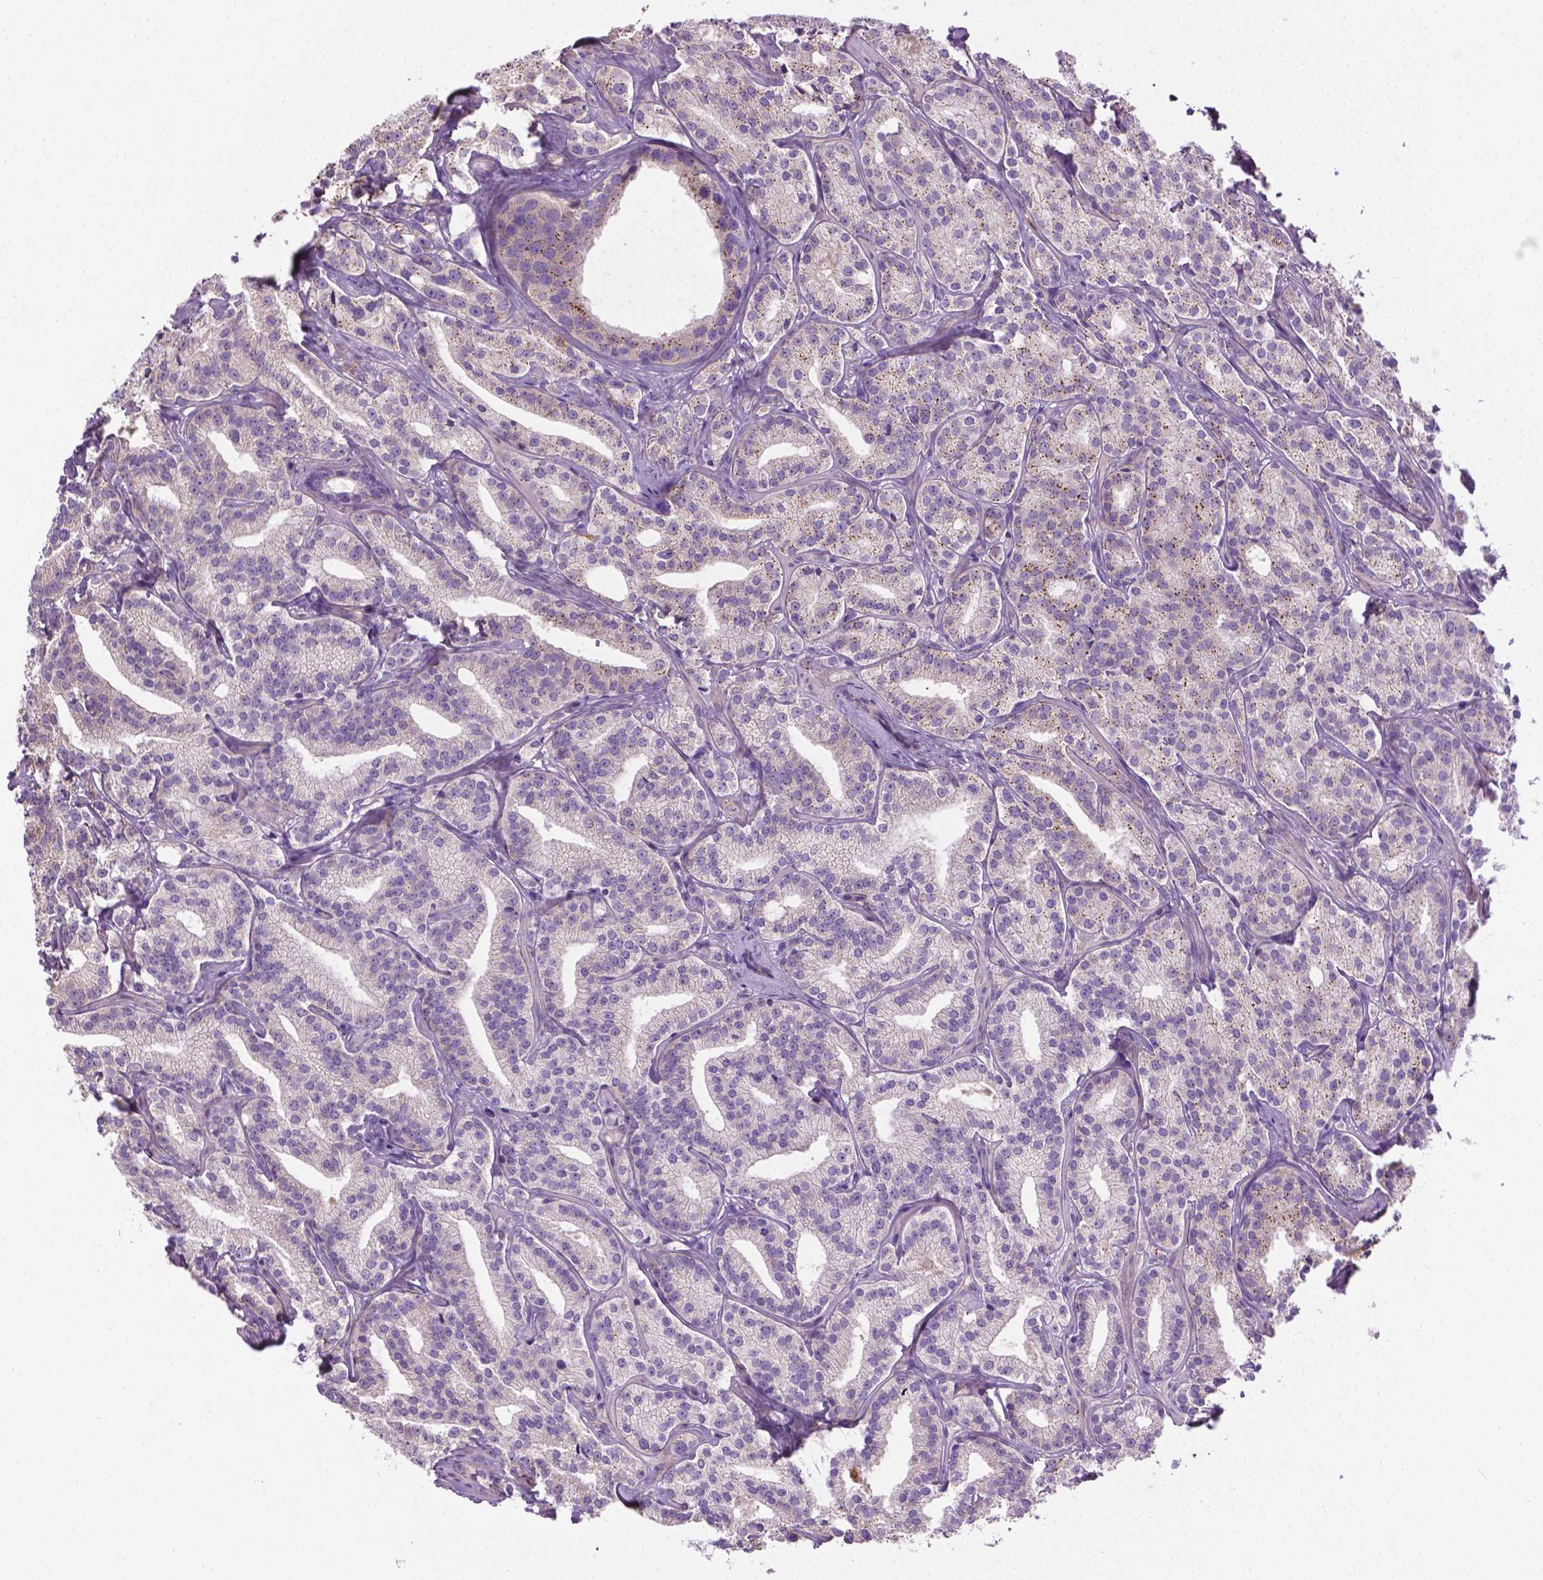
{"staining": {"intensity": "weak", "quantity": "25%-75%", "location": "cytoplasmic/membranous"}, "tissue": "prostate cancer", "cell_type": "Tumor cells", "image_type": "cancer", "snomed": [{"axis": "morphology", "description": "Adenocarcinoma, High grade"}, {"axis": "topography", "description": "Prostate"}], "caption": "Tumor cells show low levels of weak cytoplasmic/membranous expression in approximately 25%-75% of cells in human high-grade adenocarcinoma (prostate).", "gene": "SLC51B", "patient": {"sex": "male", "age": 75}}